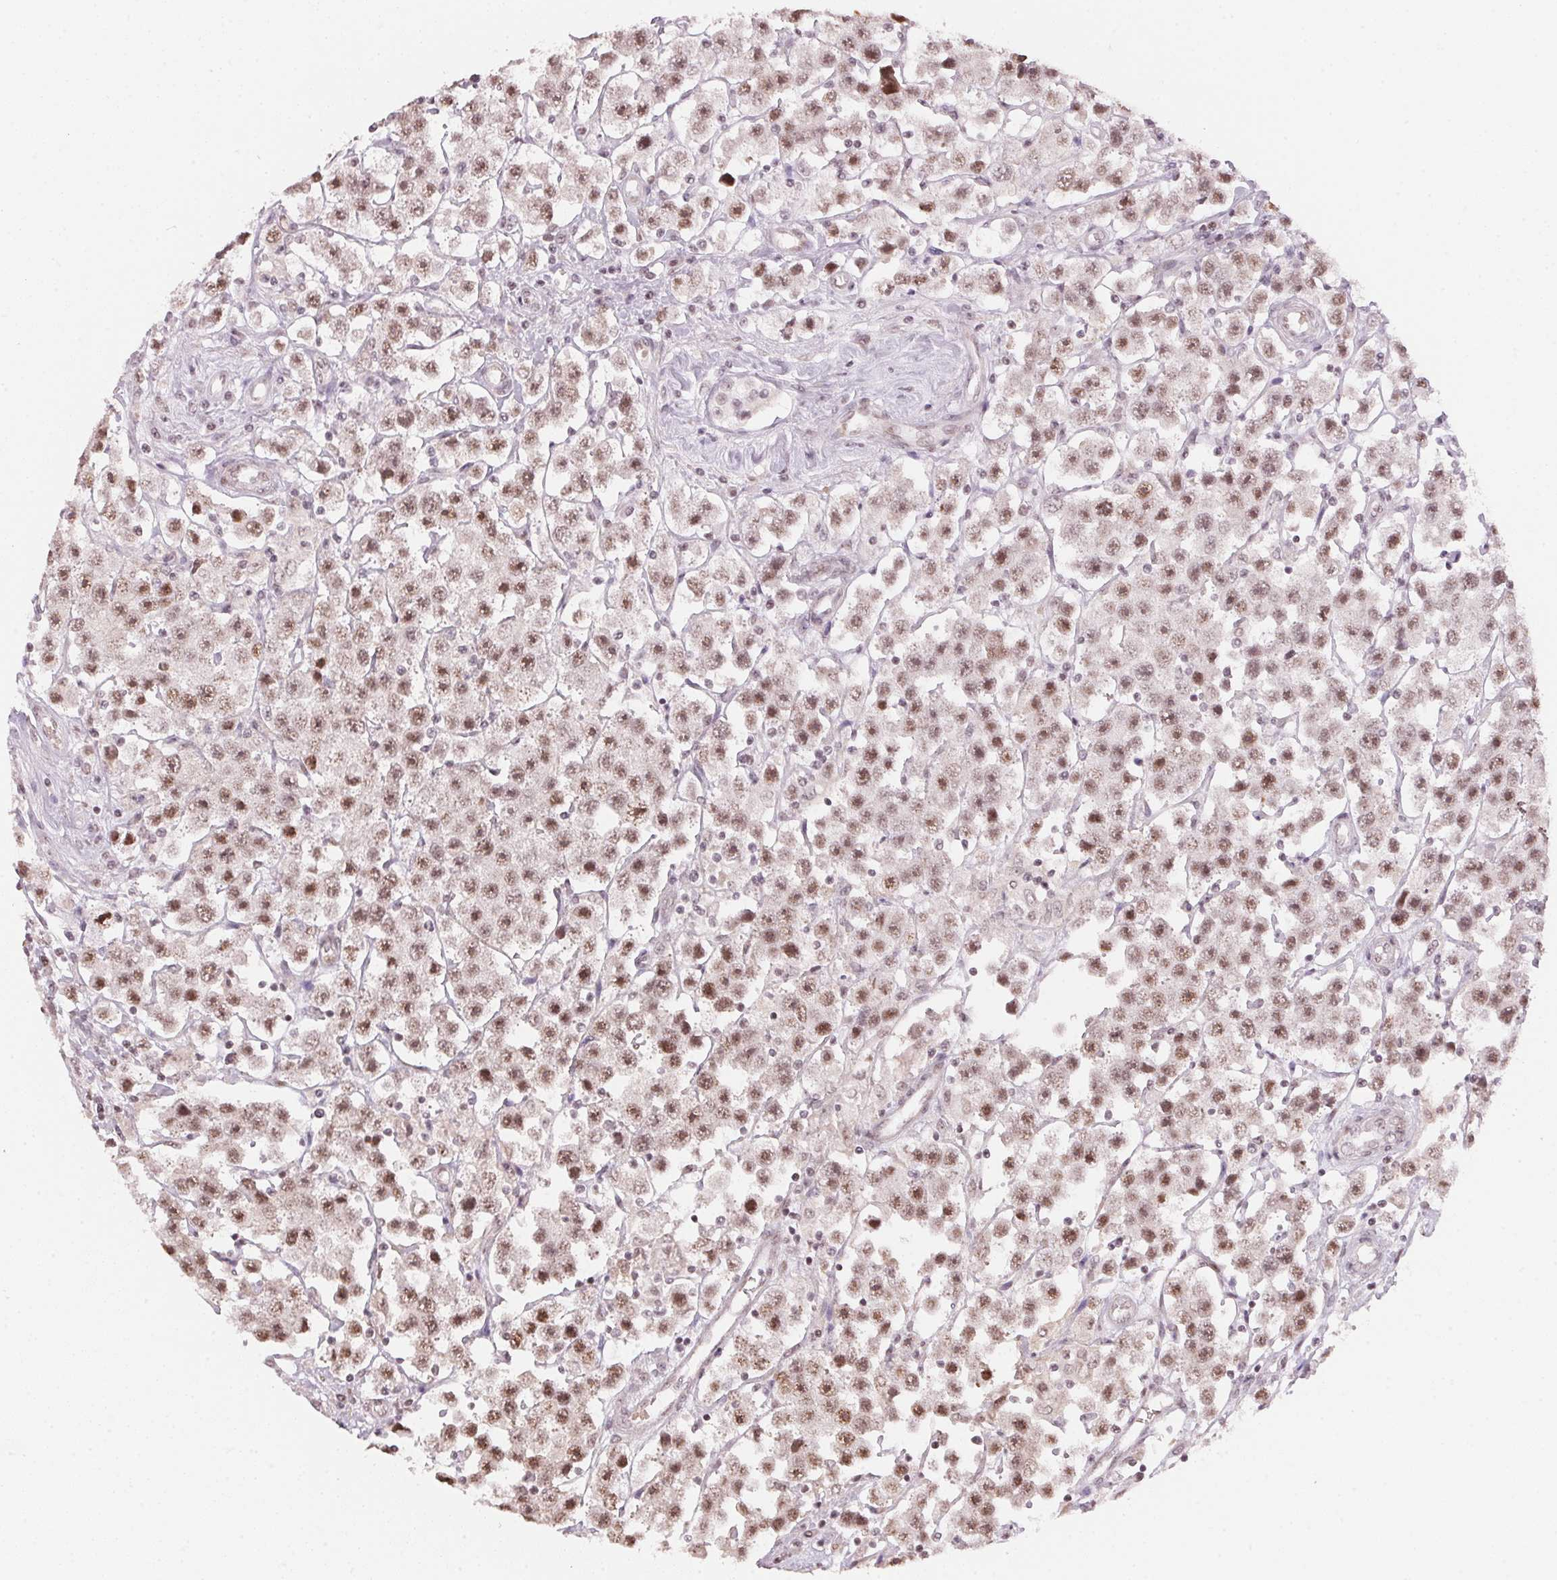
{"staining": {"intensity": "moderate", "quantity": ">75%", "location": "nuclear"}, "tissue": "testis cancer", "cell_type": "Tumor cells", "image_type": "cancer", "snomed": [{"axis": "morphology", "description": "Seminoma, NOS"}, {"axis": "topography", "description": "Testis"}], "caption": "A histopathology image of testis seminoma stained for a protein exhibits moderate nuclear brown staining in tumor cells. The protein is shown in brown color, while the nuclei are stained blue.", "gene": "KAT6A", "patient": {"sex": "male", "age": 45}}